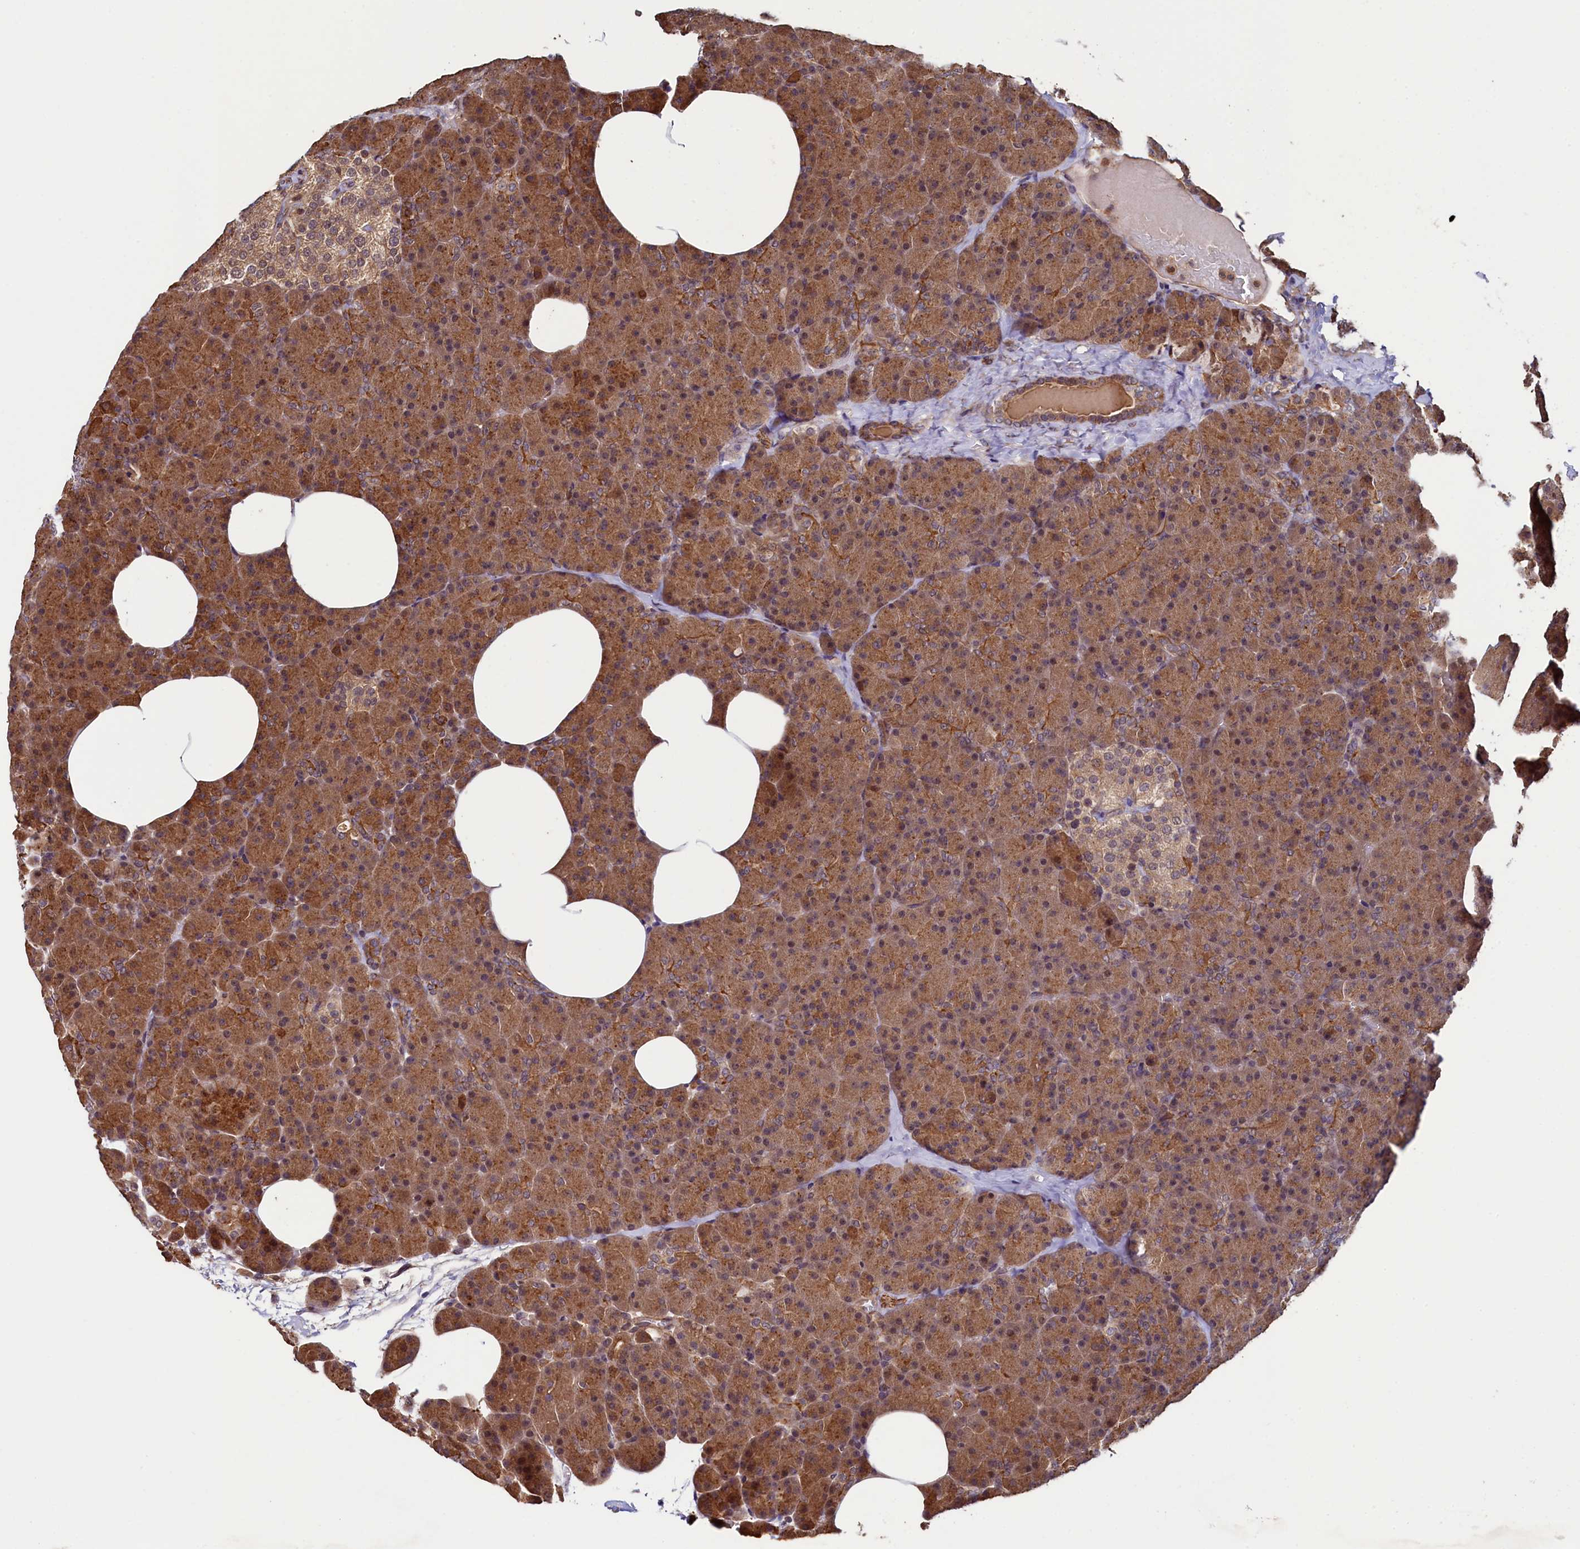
{"staining": {"intensity": "moderate", "quantity": ">75%", "location": "cytoplasmic/membranous,nuclear"}, "tissue": "pancreas", "cell_type": "Exocrine glandular cells", "image_type": "normal", "snomed": [{"axis": "morphology", "description": "Normal tissue, NOS"}, {"axis": "morphology", "description": "Carcinoid, malignant, NOS"}, {"axis": "topography", "description": "Pancreas"}], "caption": "About >75% of exocrine glandular cells in unremarkable human pancreas show moderate cytoplasmic/membranous,nuclear protein positivity as visualized by brown immunohistochemical staining.", "gene": "LEO1", "patient": {"sex": "female", "age": 35}}